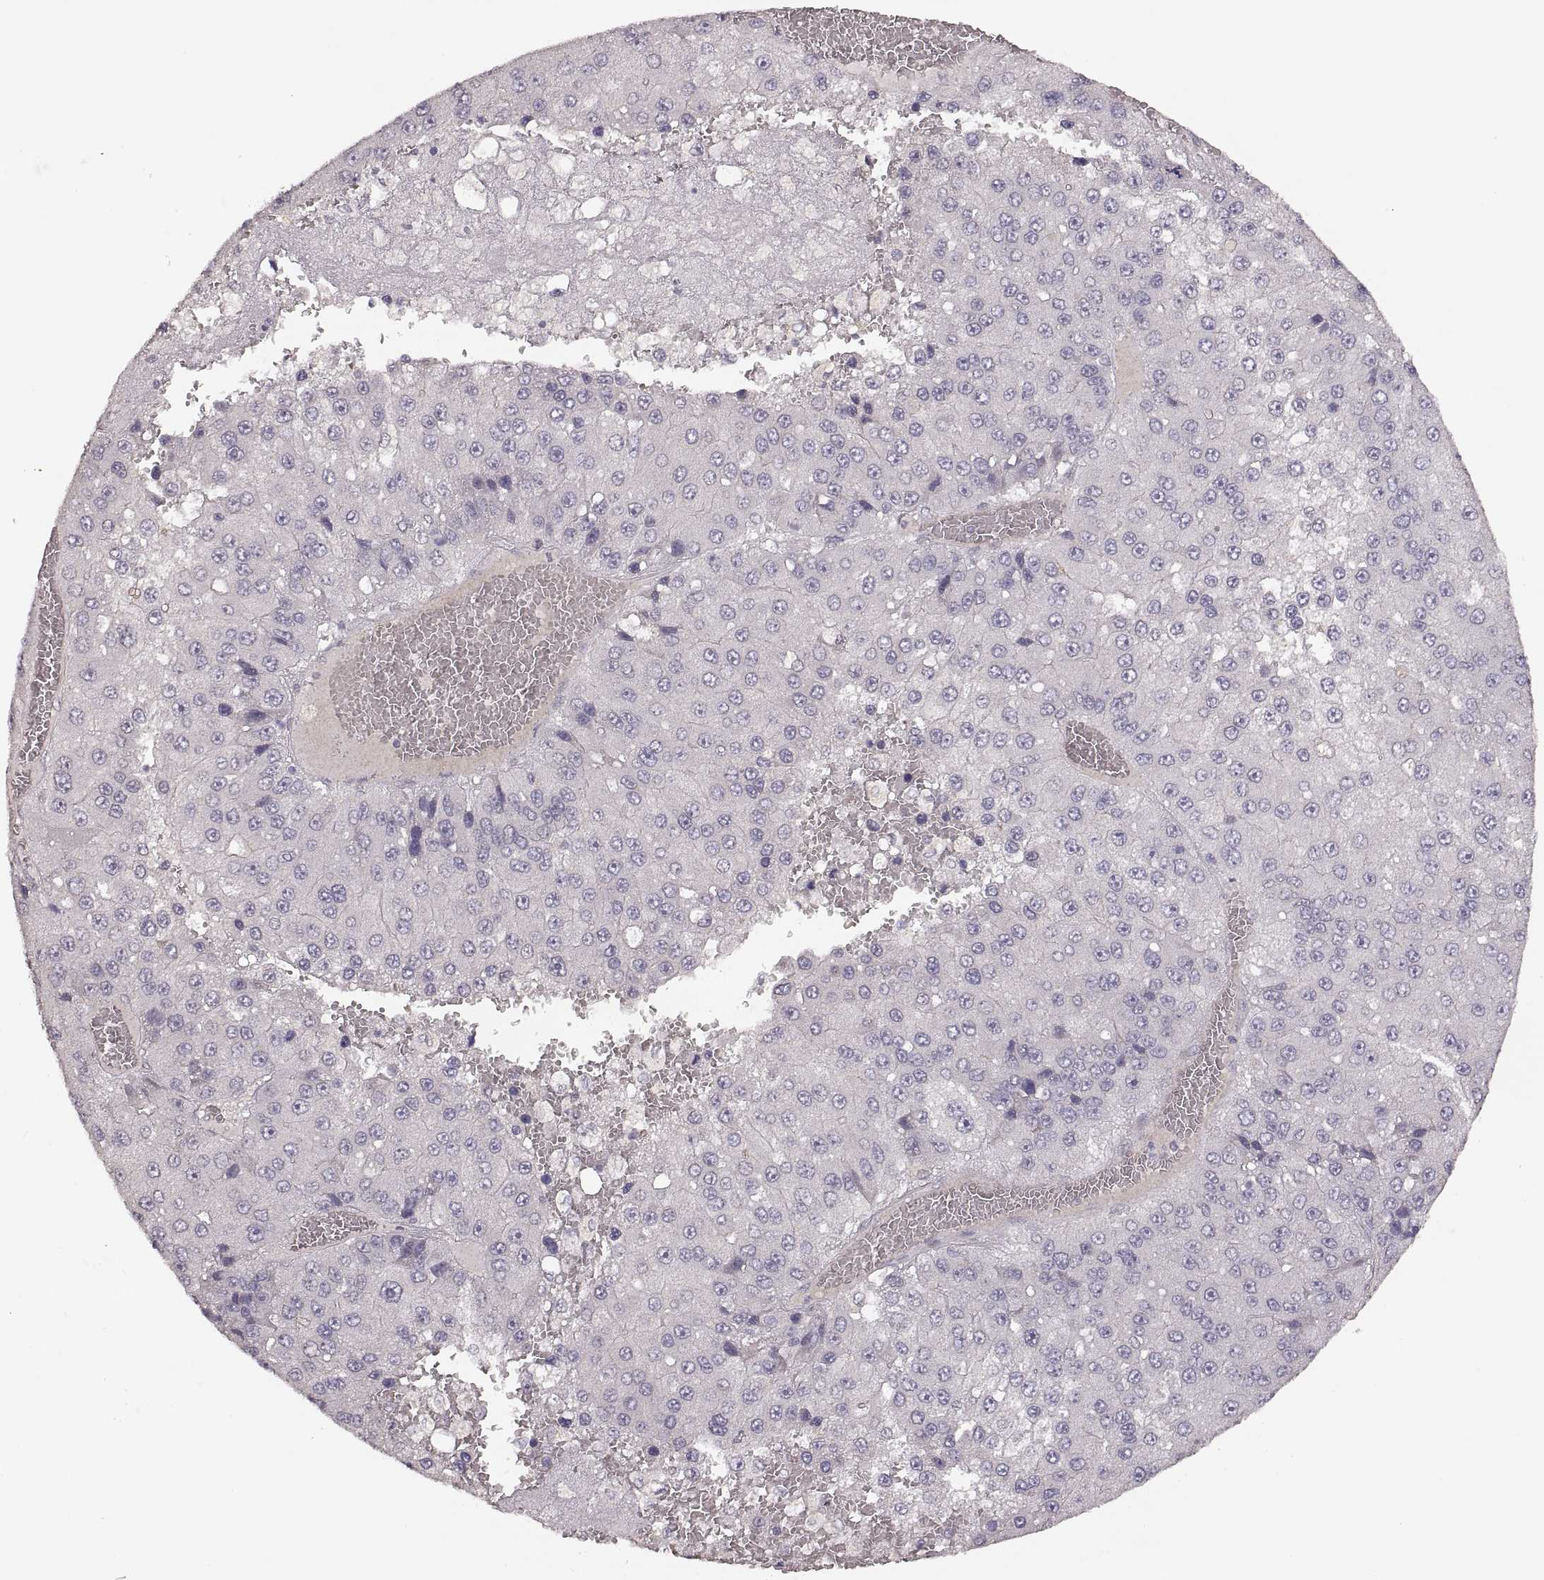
{"staining": {"intensity": "negative", "quantity": "none", "location": "none"}, "tissue": "liver cancer", "cell_type": "Tumor cells", "image_type": "cancer", "snomed": [{"axis": "morphology", "description": "Carcinoma, Hepatocellular, NOS"}, {"axis": "topography", "description": "Liver"}], "caption": "Liver hepatocellular carcinoma stained for a protein using IHC displays no positivity tumor cells.", "gene": "LAMC2", "patient": {"sex": "female", "age": 73}}